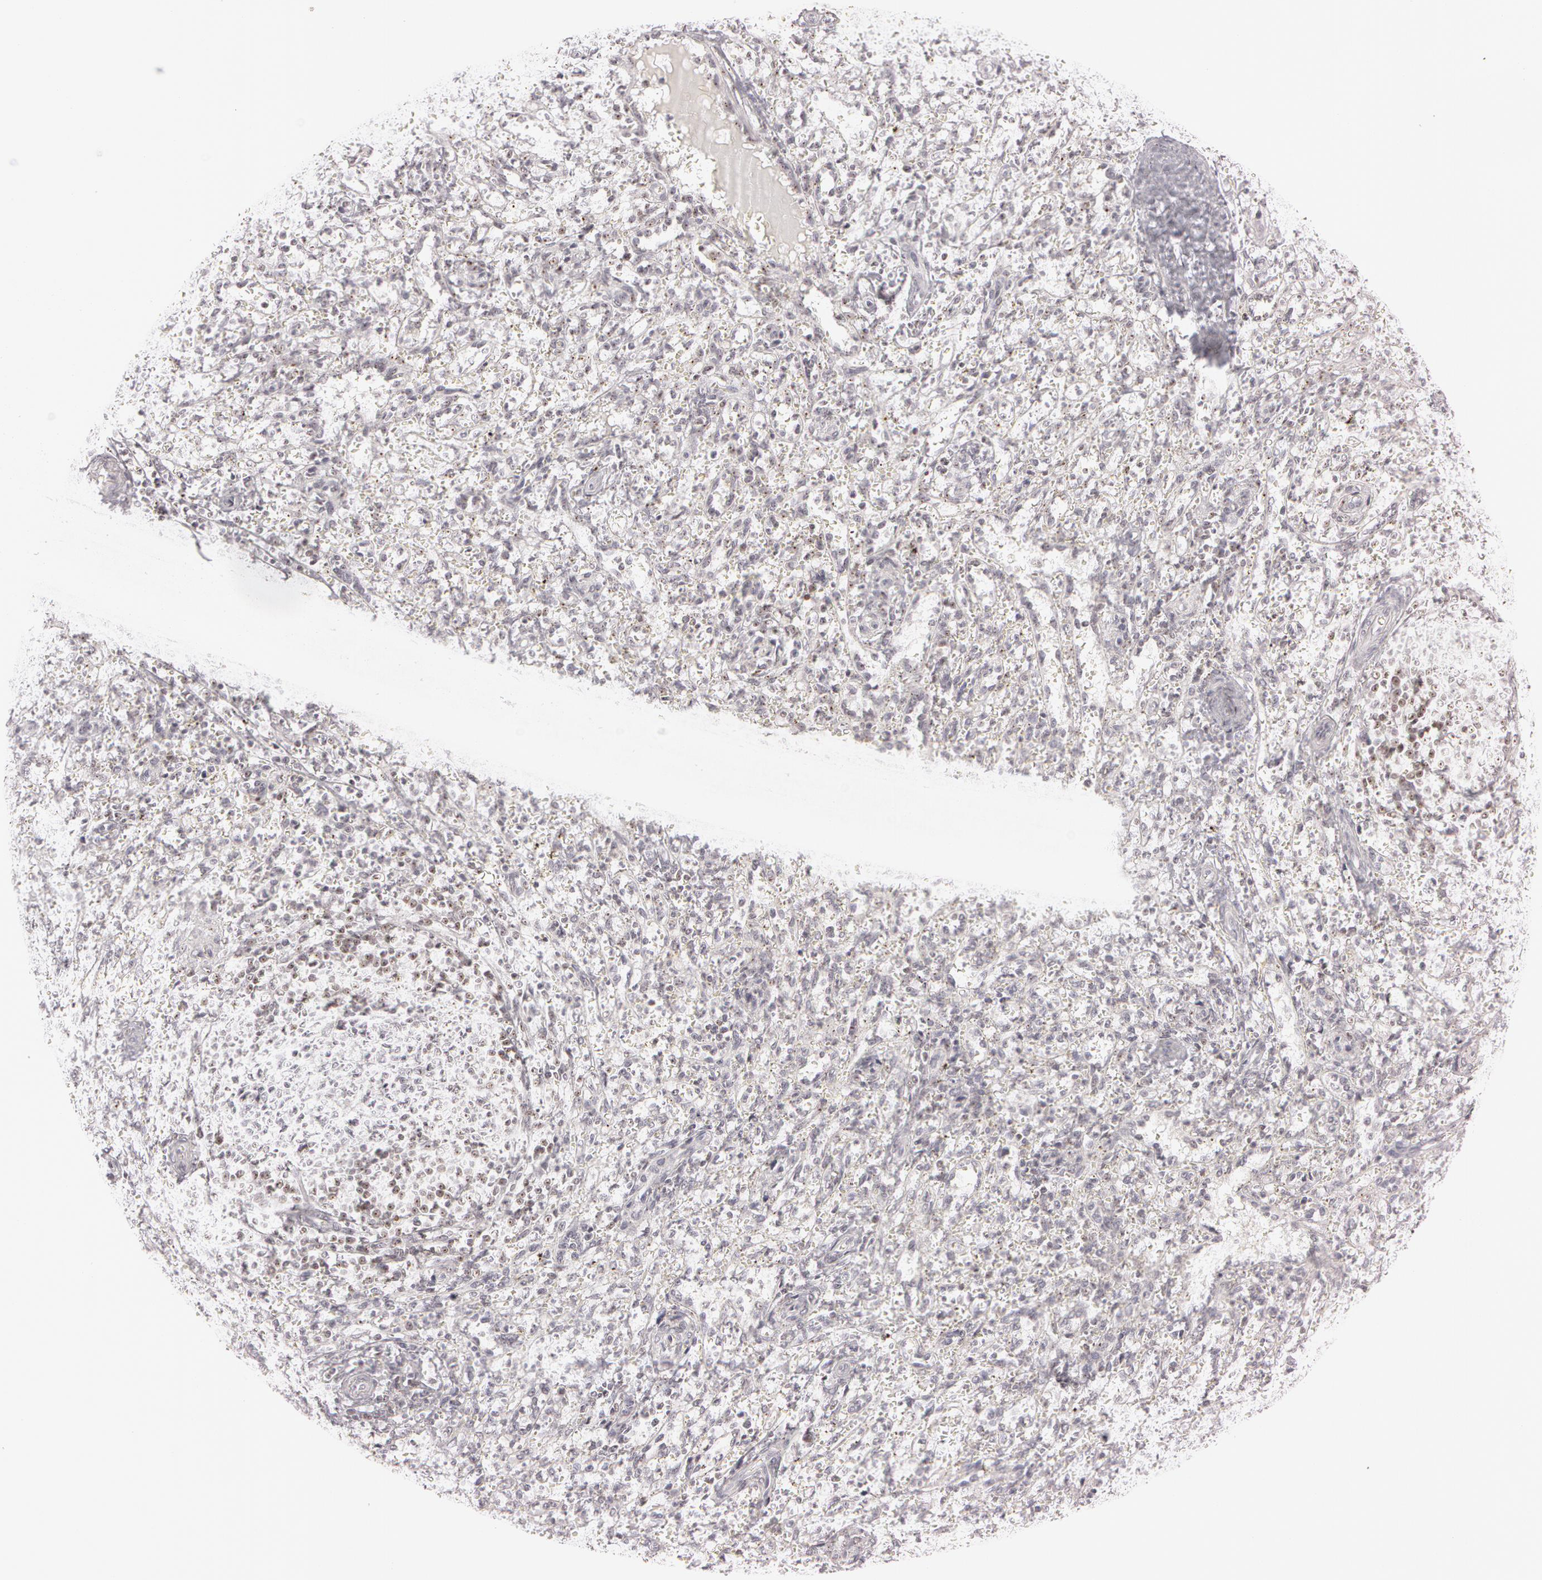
{"staining": {"intensity": "weak", "quantity": "25%-75%", "location": "nuclear"}, "tissue": "spleen", "cell_type": "Cells in red pulp", "image_type": "normal", "snomed": [{"axis": "morphology", "description": "Normal tissue, NOS"}, {"axis": "topography", "description": "Spleen"}], "caption": "Protein staining shows weak nuclear positivity in about 25%-75% of cells in red pulp in normal spleen. (Stains: DAB (3,3'-diaminobenzidine) in brown, nuclei in blue, Microscopy: brightfield microscopy at high magnification).", "gene": "FBL", "patient": {"sex": "female", "age": 10}}